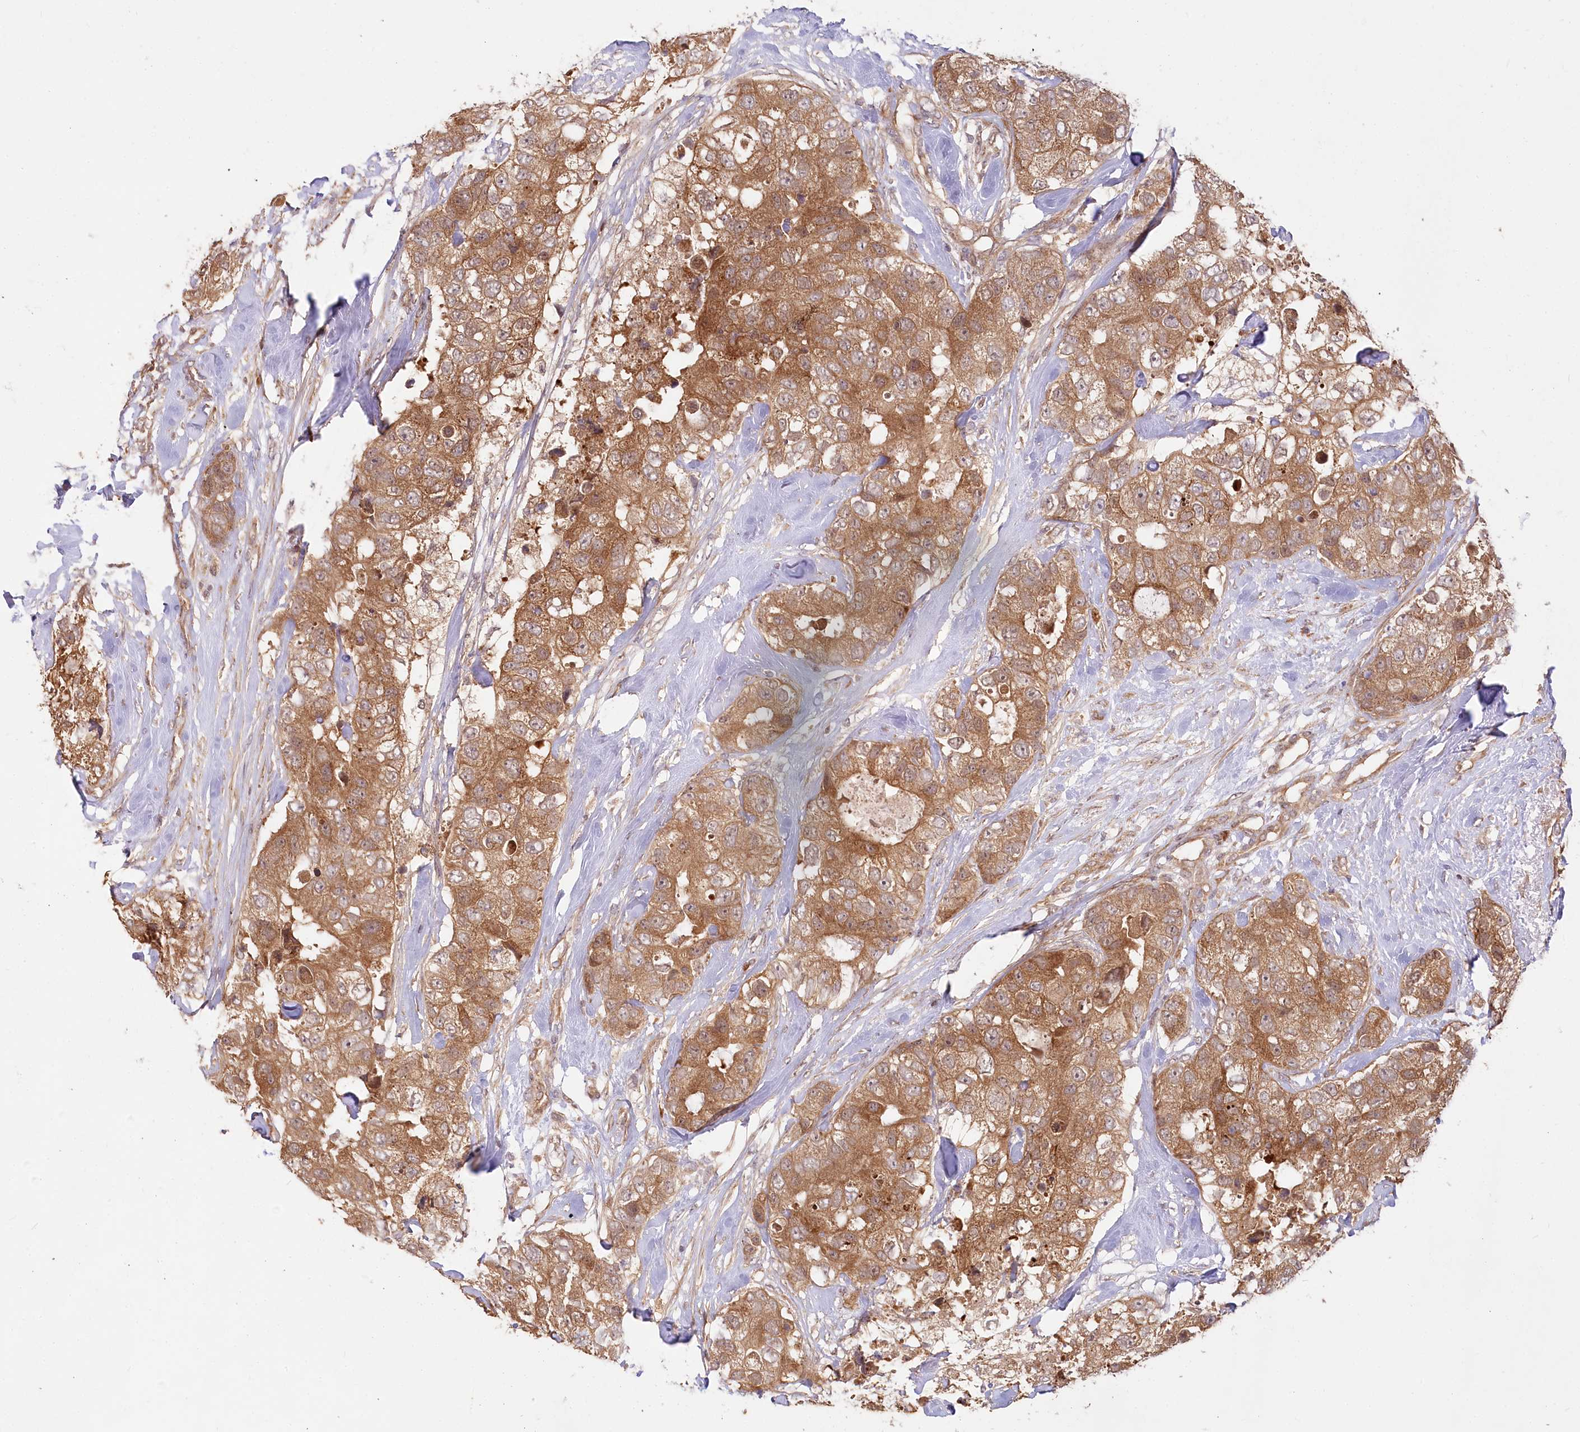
{"staining": {"intensity": "moderate", "quantity": ">75%", "location": "cytoplasmic/membranous"}, "tissue": "breast cancer", "cell_type": "Tumor cells", "image_type": "cancer", "snomed": [{"axis": "morphology", "description": "Duct carcinoma"}, {"axis": "topography", "description": "Breast"}], "caption": "Immunohistochemistry (IHC) micrograph of neoplastic tissue: breast cancer (invasive ductal carcinoma) stained using immunohistochemistry (IHC) demonstrates medium levels of moderate protein expression localized specifically in the cytoplasmic/membranous of tumor cells, appearing as a cytoplasmic/membranous brown color.", "gene": "CEP70", "patient": {"sex": "female", "age": 62}}